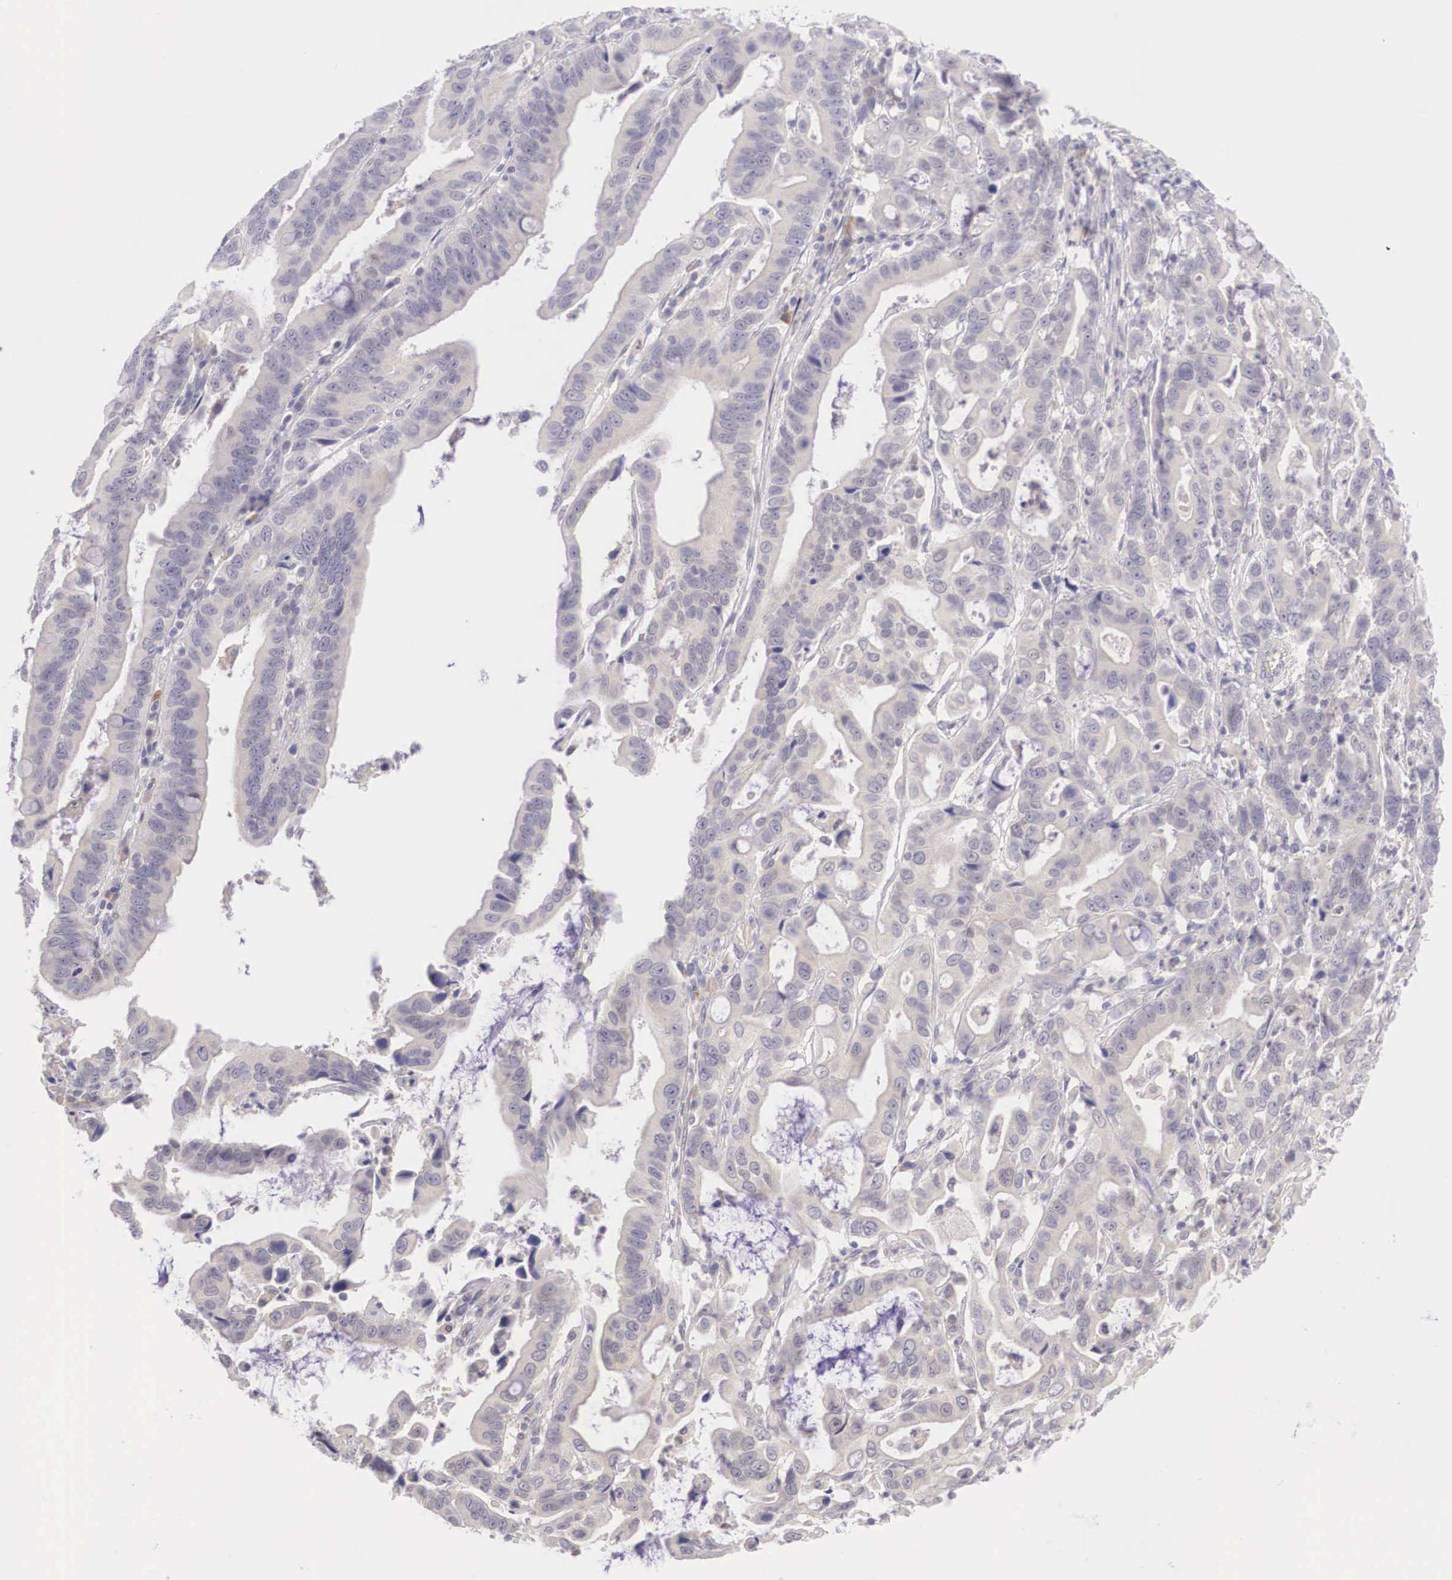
{"staining": {"intensity": "negative", "quantity": "none", "location": "none"}, "tissue": "stomach cancer", "cell_type": "Tumor cells", "image_type": "cancer", "snomed": [{"axis": "morphology", "description": "Adenocarcinoma, NOS"}, {"axis": "topography", "description": "Stomach, upper"}], "caption": "The photomicrograph shows no significant staining in tumor cells of stomach cancer (adenocarcinoma).", "gene": "BCL6", "patient": {"sex": "male", "age": 63}}